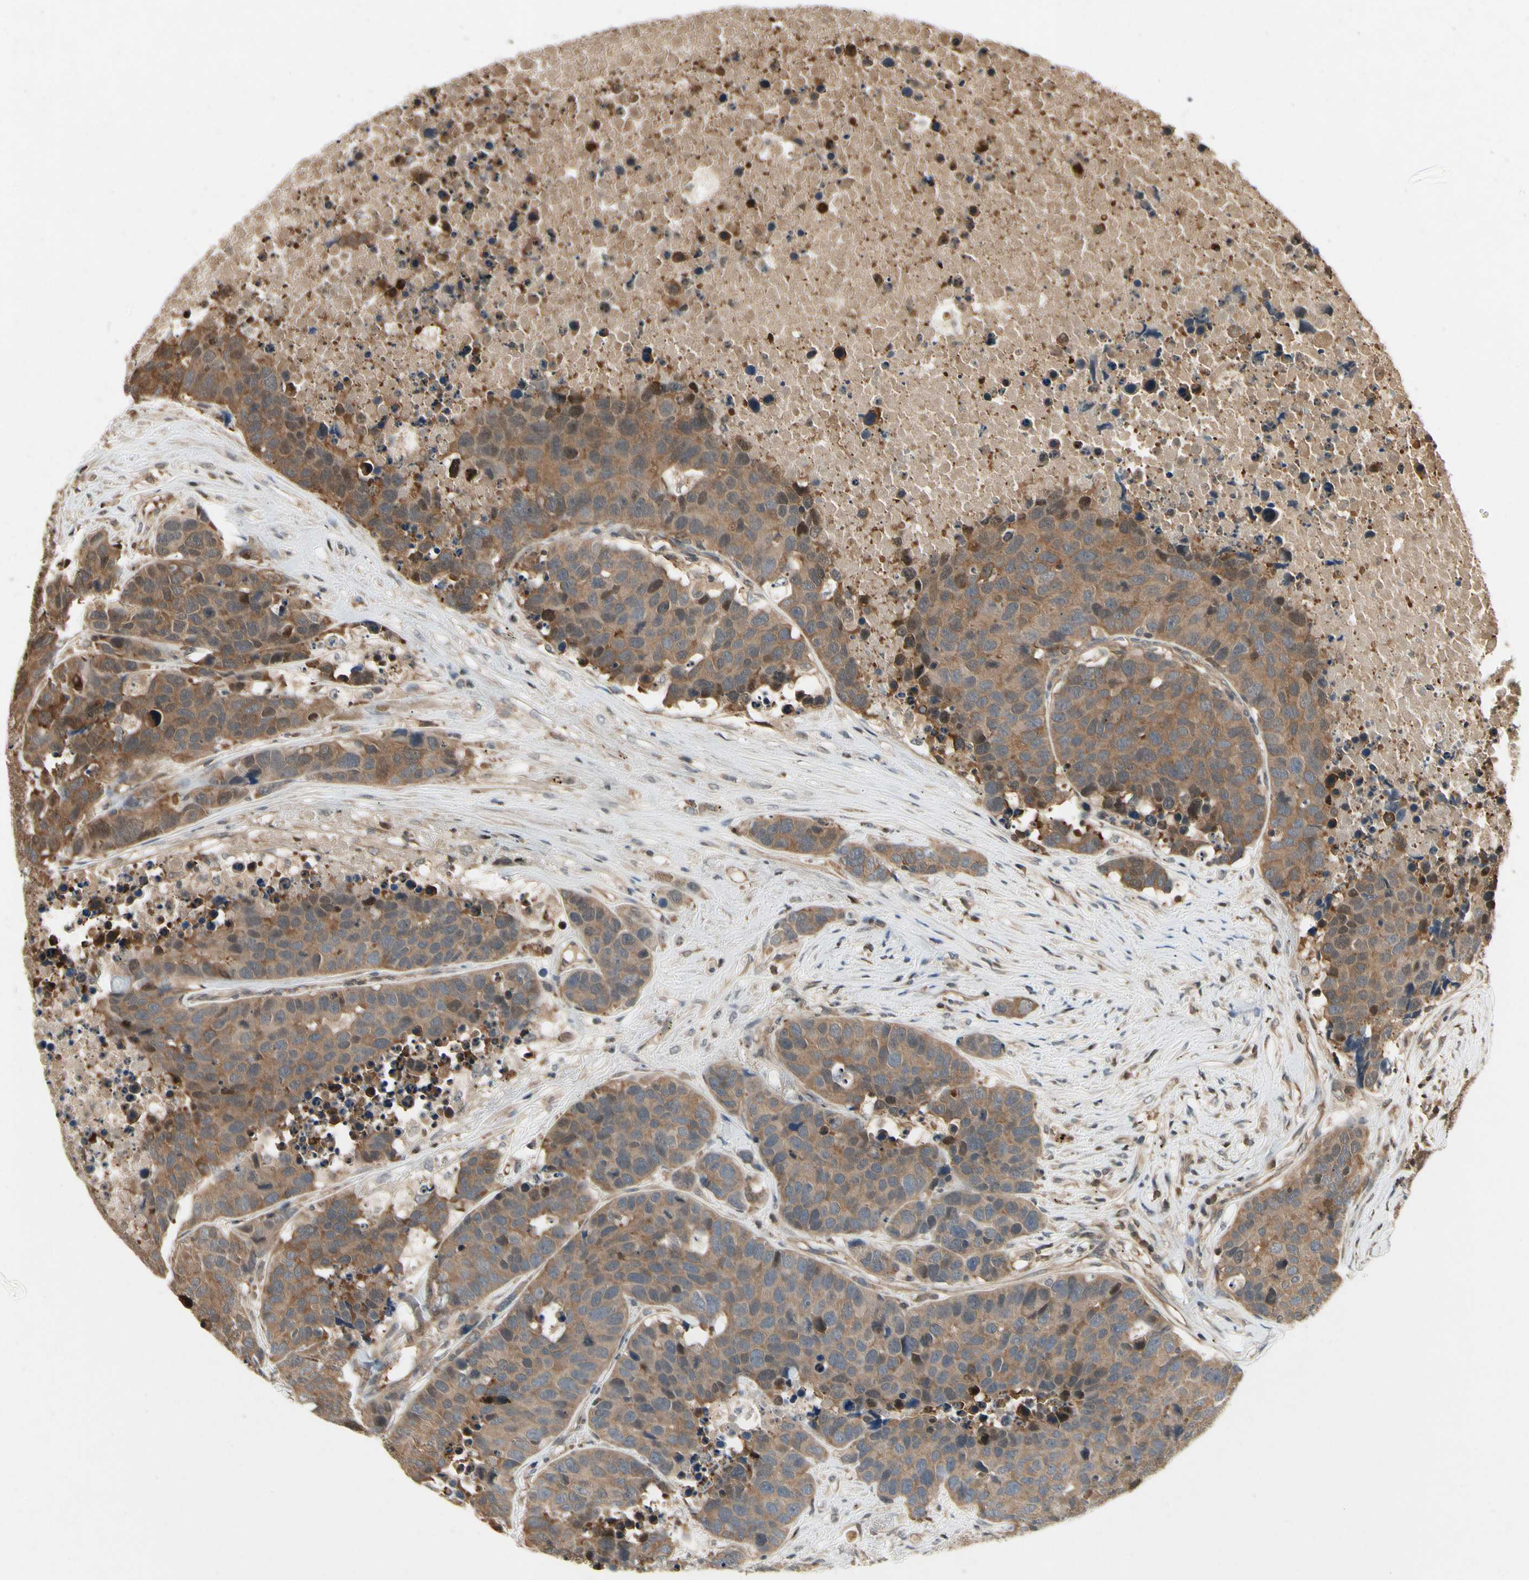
{"staining": {"intensity": "moderate", "quantity": ">75%", "location": "cytoplasmic/membranous"}, "tissue": "carcinoid", "cell_type": "Tumor cells", "image_type": "cancer", "snomed": [{"axis": "morphology", "description": "Carcinoid, malignant, NOS"}, {"axis": "topography", "description": "Lung"}], "caption": "DAB (3,3'-diaminobenzidine) immunohistochemical staining of malignant carcinoid exhibits moderate cytoplasmic/membranous protein expression in approximately >75% of tumor cells.", "gene": "YWHAQ", "patient": {"sex": "male", "age": 60}}